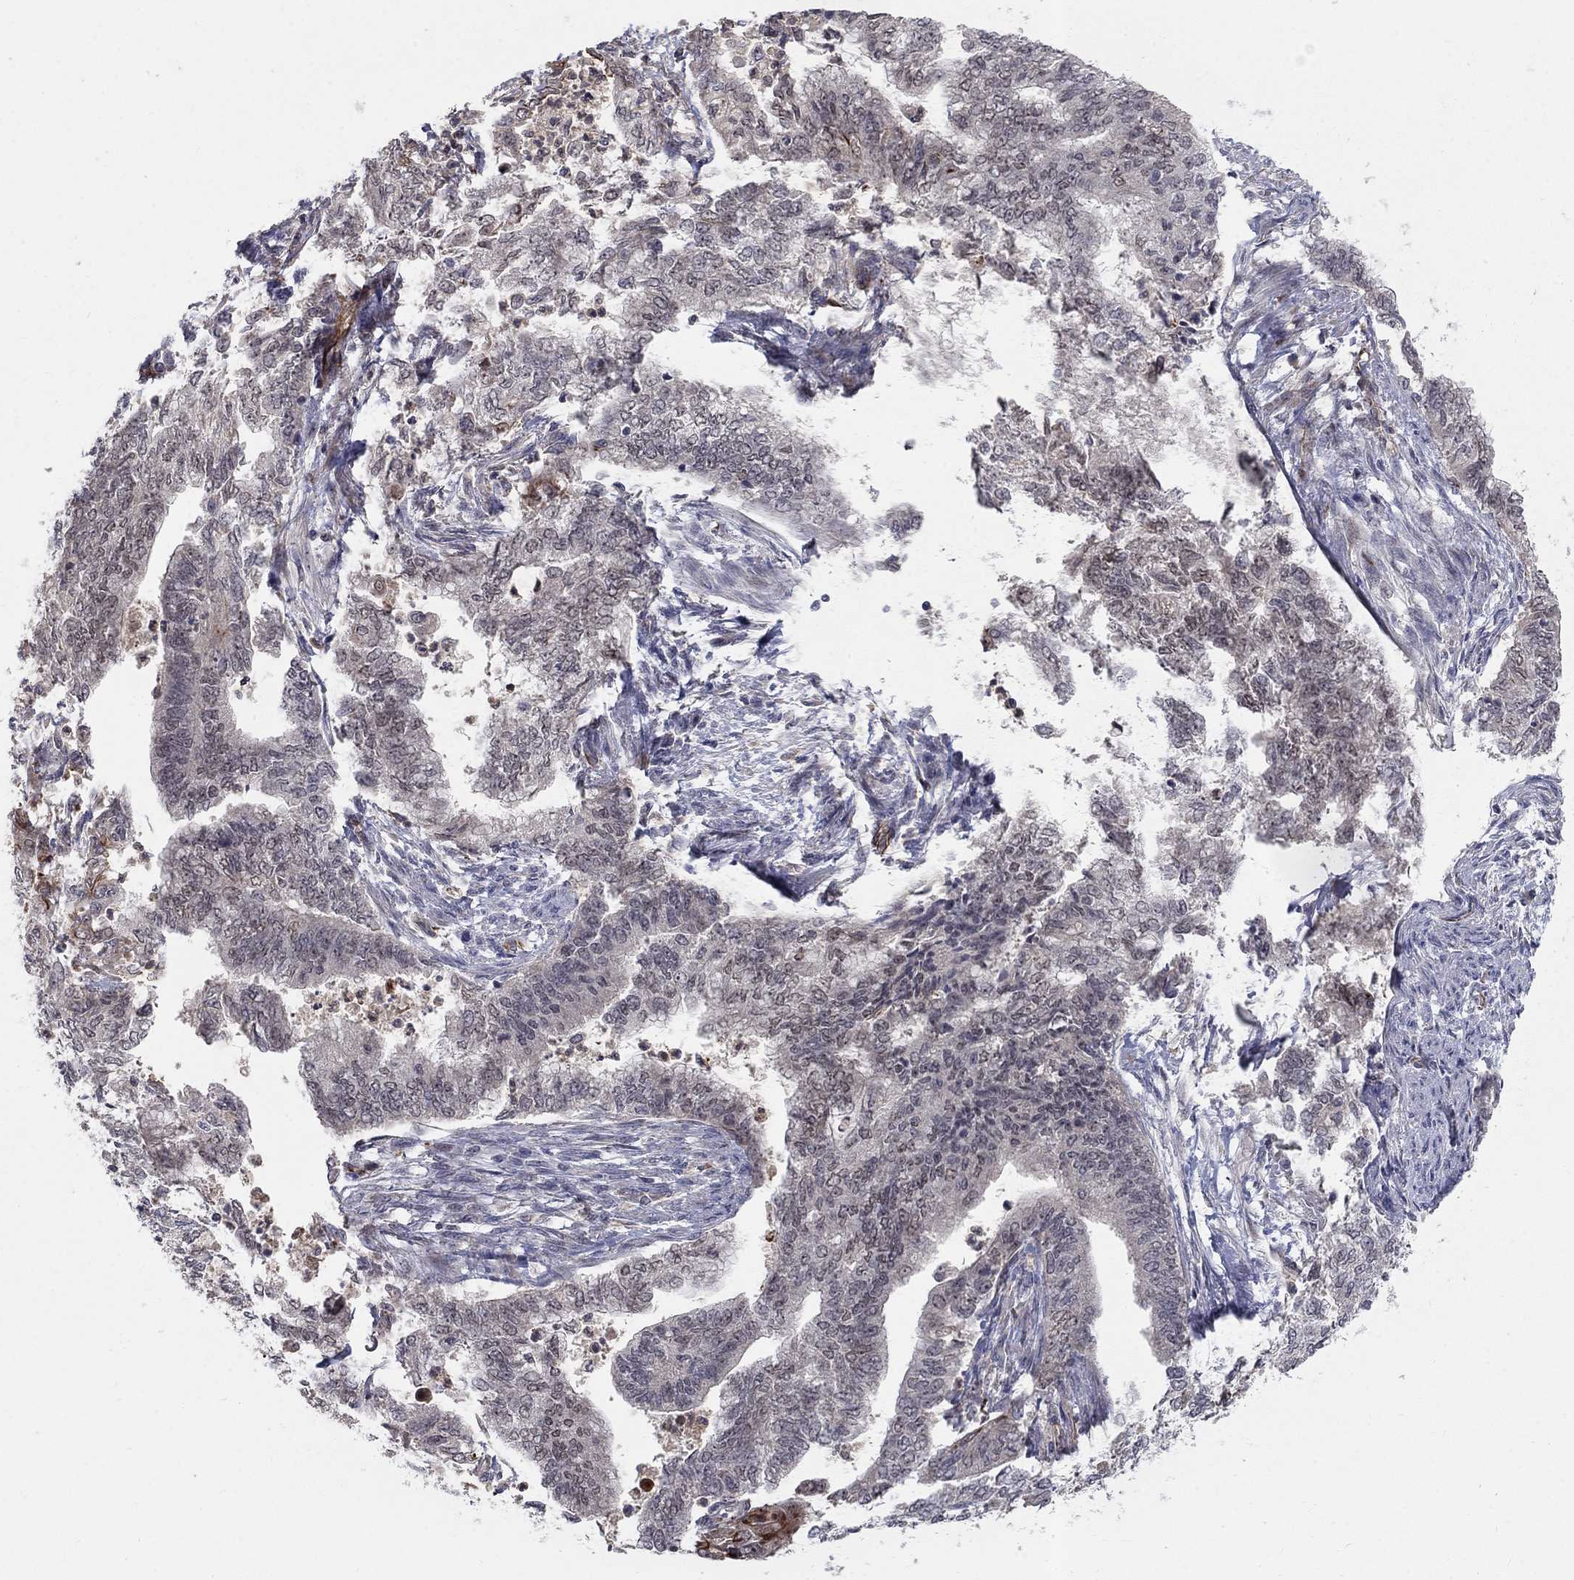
{"staining": {"intensity": "negative", "quantity": "none", "location": "none"}, "tissue": "endometrial cancer", "cell_type": "Tumor cells", "image_type": "cancer", "snomed": [{"axis": "morphology", "description": "Adenocarcinoma, NOS"}, {"axis": "topography", "description": "Endometrium"}], "caption": "Tumor cells are negative for brown protein staining in endometrial cancer (adenocarcinoma).", "gene": "MSRA", "patient": {"sex": "female", "age": 65}}